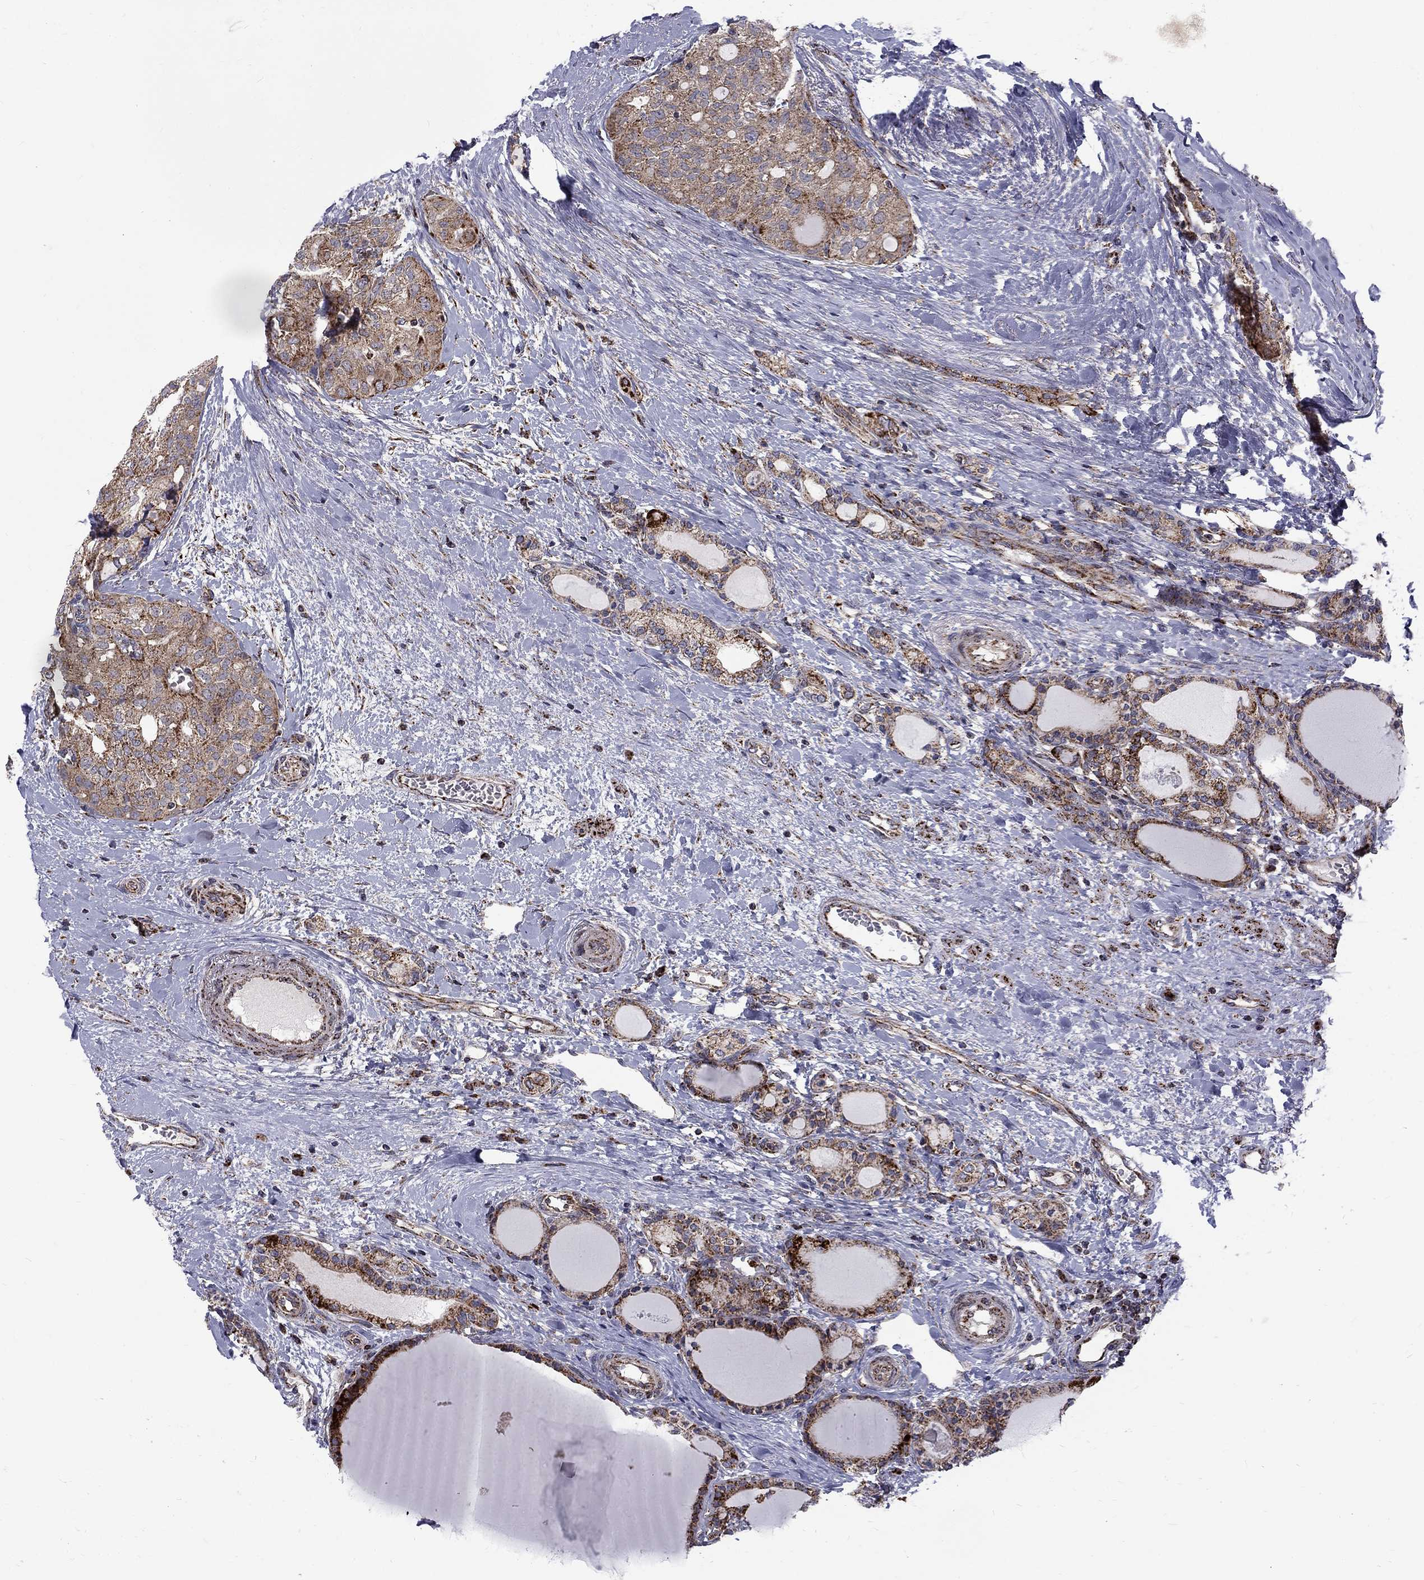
{"staining": {"intensity": "moderate", "quantity": ">75%", "location": "cytoplasmic/membranous"}, "tissue": "thyroid cancer", "cell_type": "Tumor cells", "image_type": "cancer", "snomed": [{"axis": "morphology", "description": "Follicular adenoma carcinoma, NOS"}, {"axis": "topography", "description": "Thyroid gland"}], "caption": "Follicular adenoma carcinoma (thyroid) tissue reveals moderate cytoplasmic/membranous positivity in approximately >75% of tumor cells", "gene": "ALDH1B1", "patient": {"sex": "male", "age": 75}}